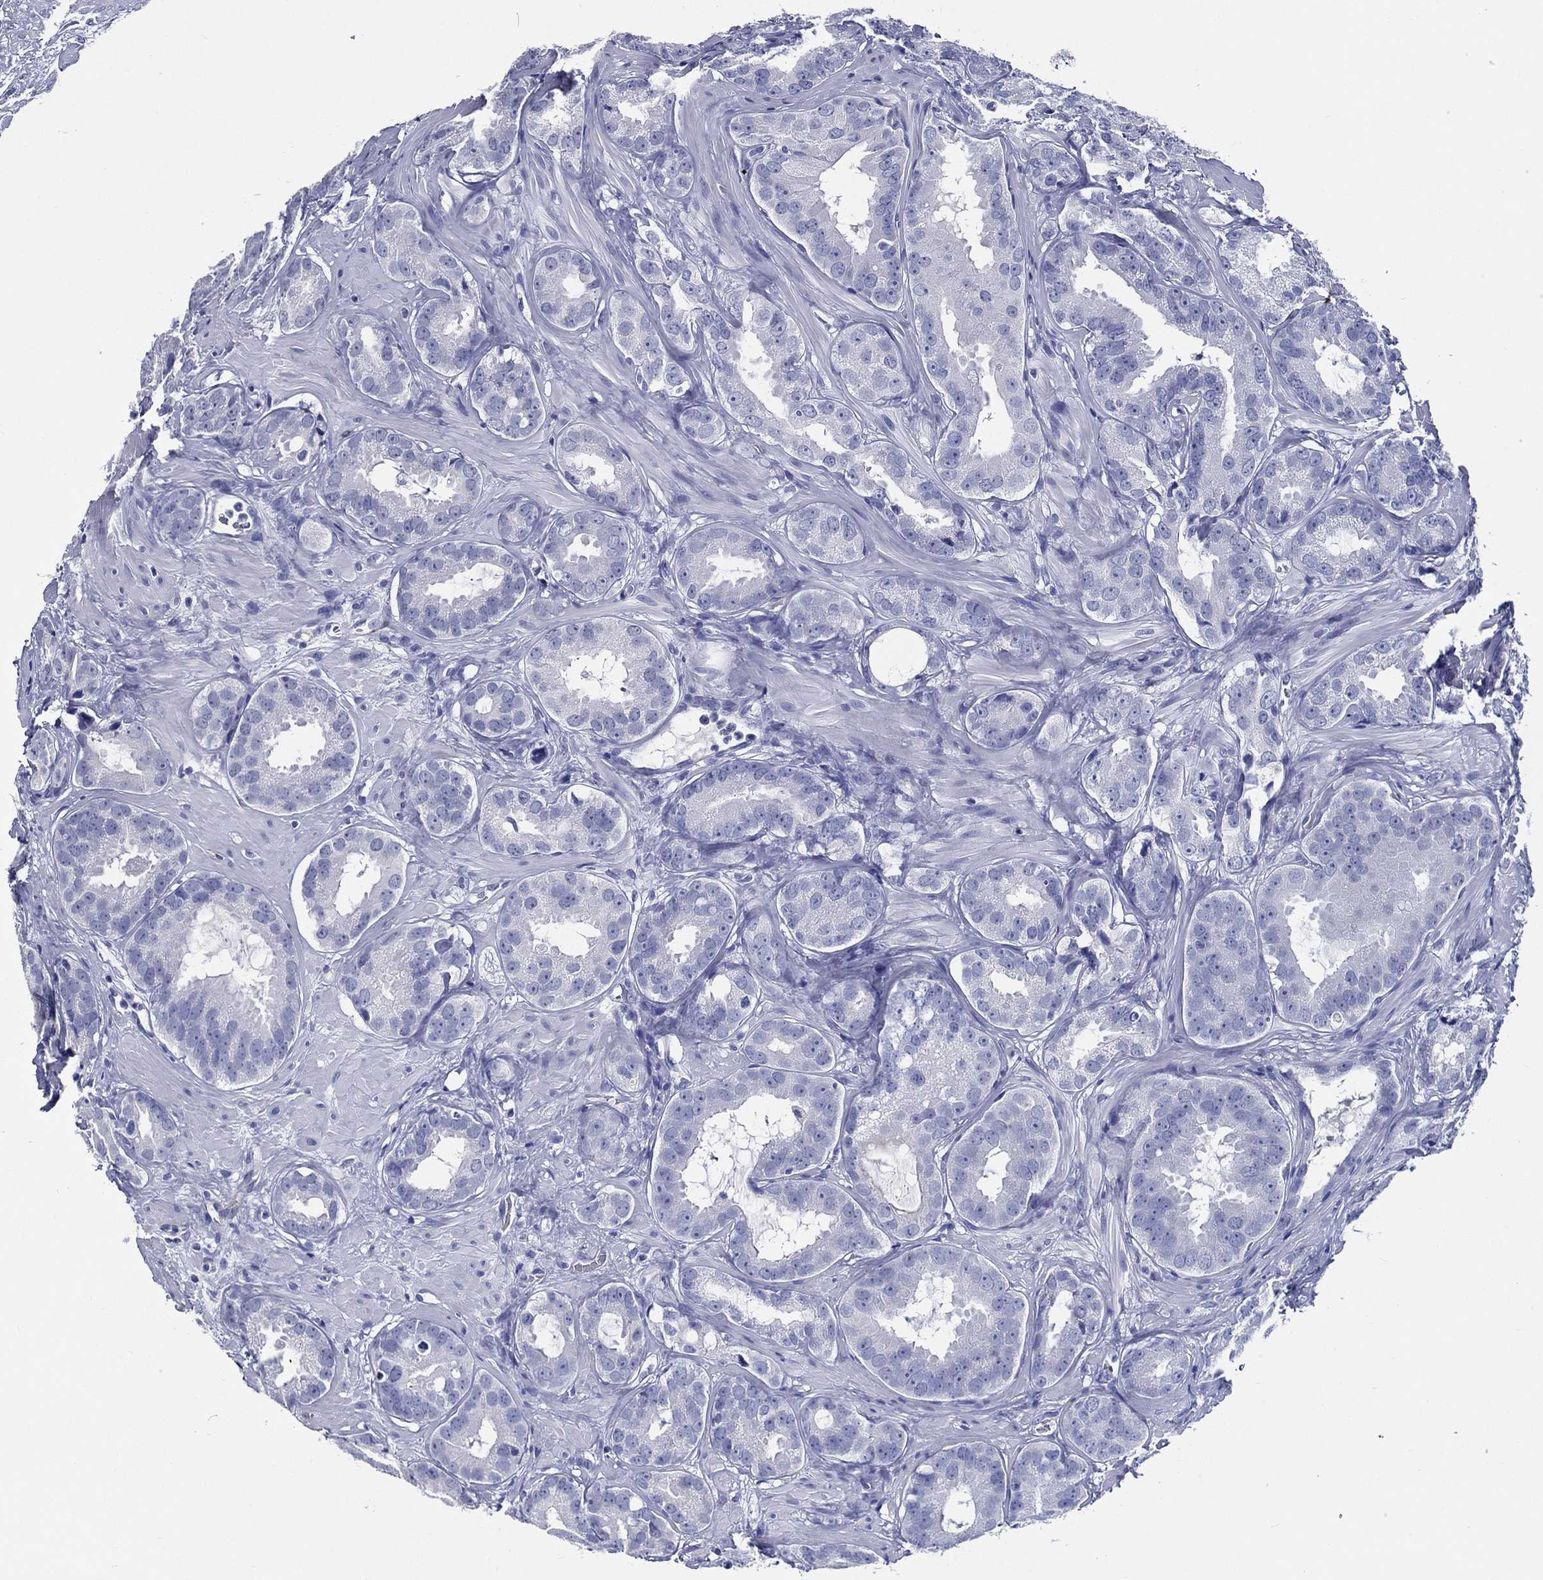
{"staining": {"intensity": "negative", "quantity": "none", "location": "none"}, "tissue": "prostate cancer", "cell_type": "Tumor cells", "image_type": "cancer", "snomed": [{"axis": "morphology", "description": "Adenocarcinoma, NOS"}, {"axis": "topography", "description": "Prostate"}], "caption": "Tumor cells are negative for protein expression in human prostate cancer.", "gene": "ACE2", "patient": {"sex": "male", "age": 69}}